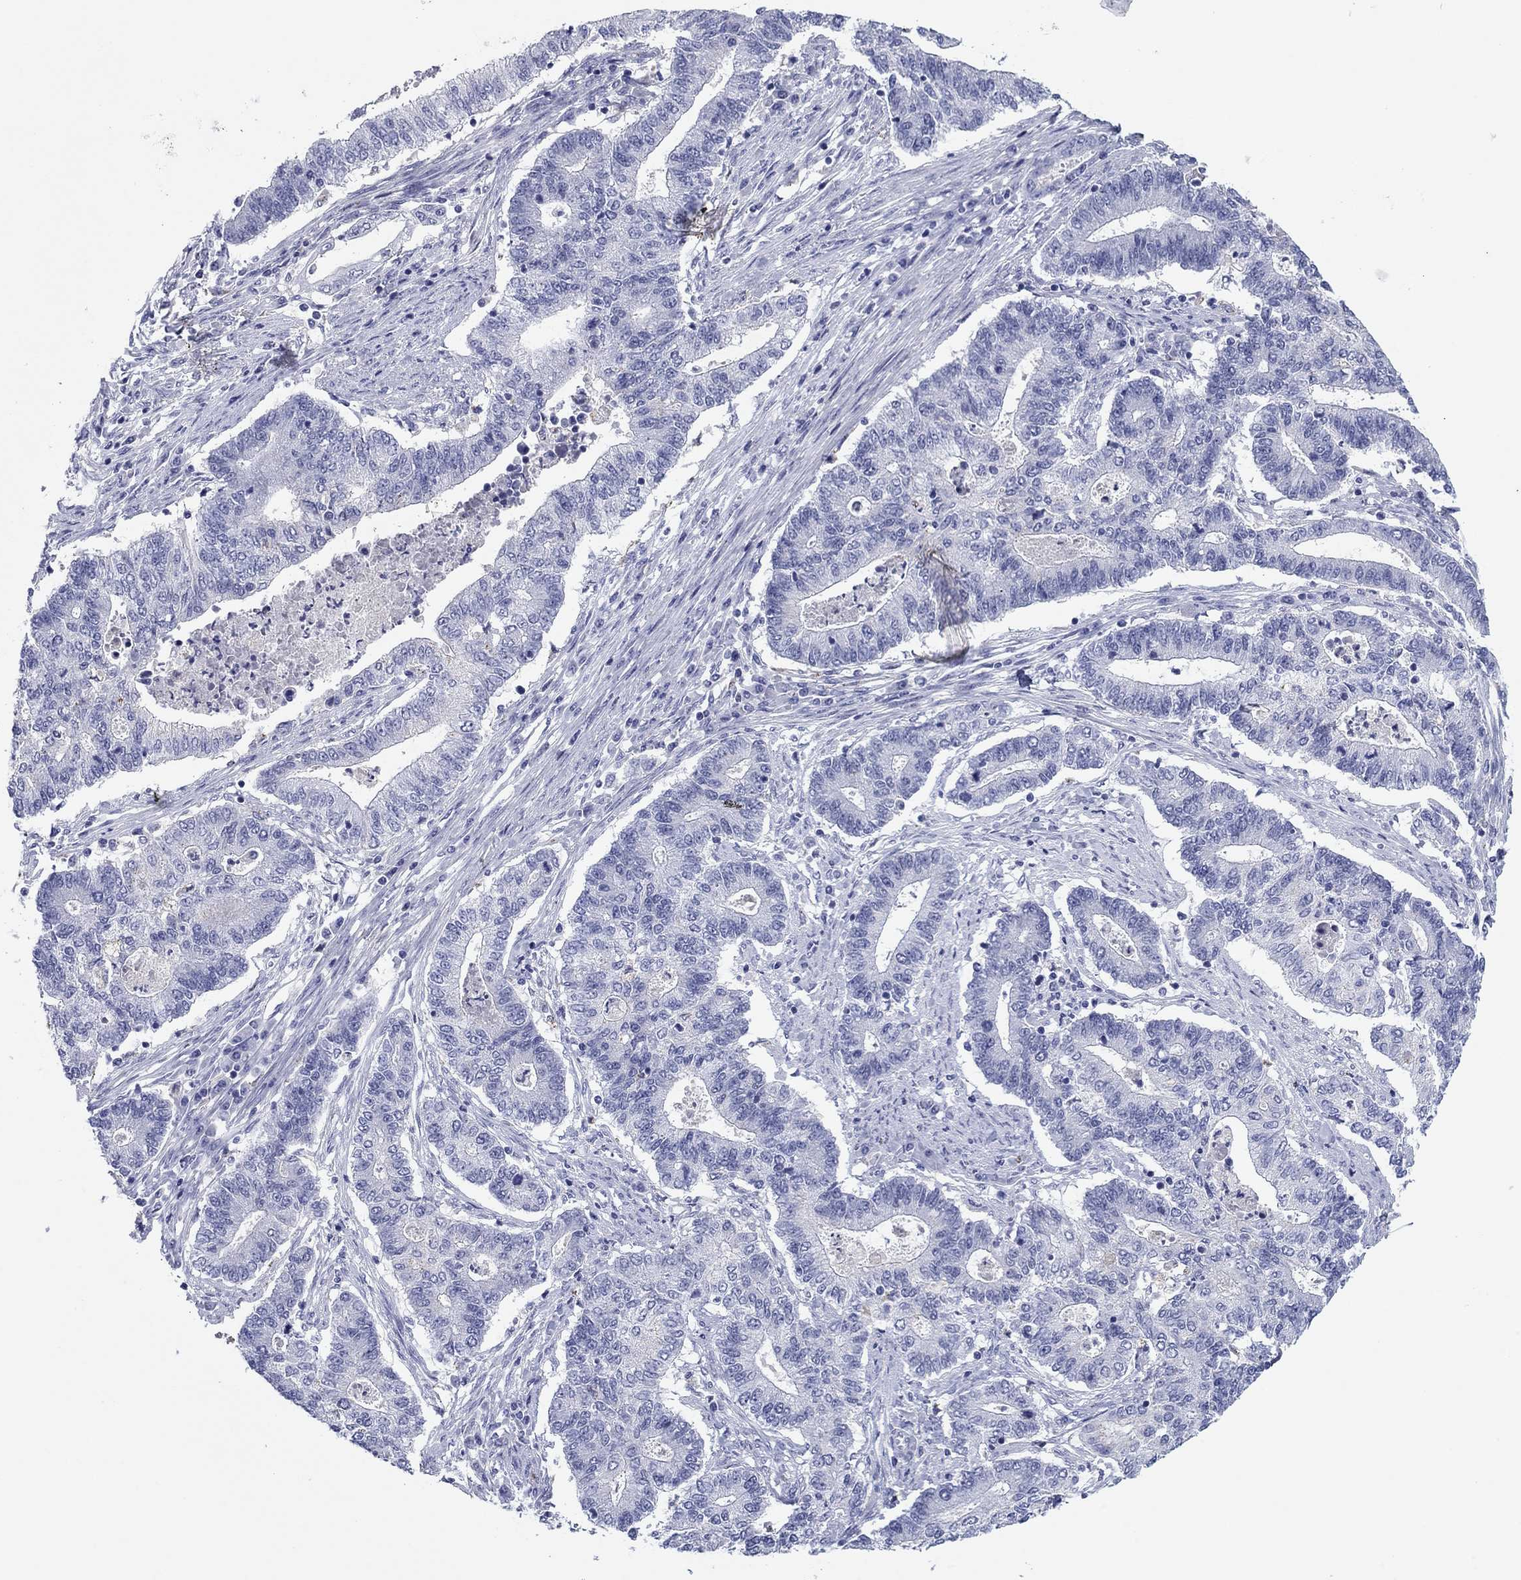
{"staining": {"intensity": "negative", "quantity": "none", "location": "none"}, "tissue": "endometrial cancer", "cell_type": "Tumor cells", "image_type": "cancer", "snomed": [{"axis": "morphology", "description": "Adenocarcinoma, NOS"}, {"axis": "topography", "description": "Uterus"}, {"axis": "topography", "description": "Endometrium"}], "caption": "Endometrial adenocarcinoma was stained to show a protein in brown. There is no significant staining in tumor cells. (IHC, brightfield microscopy, high magnification).", "gene": "TCFL5", "patient": {"sex": "female", "age": 54}}